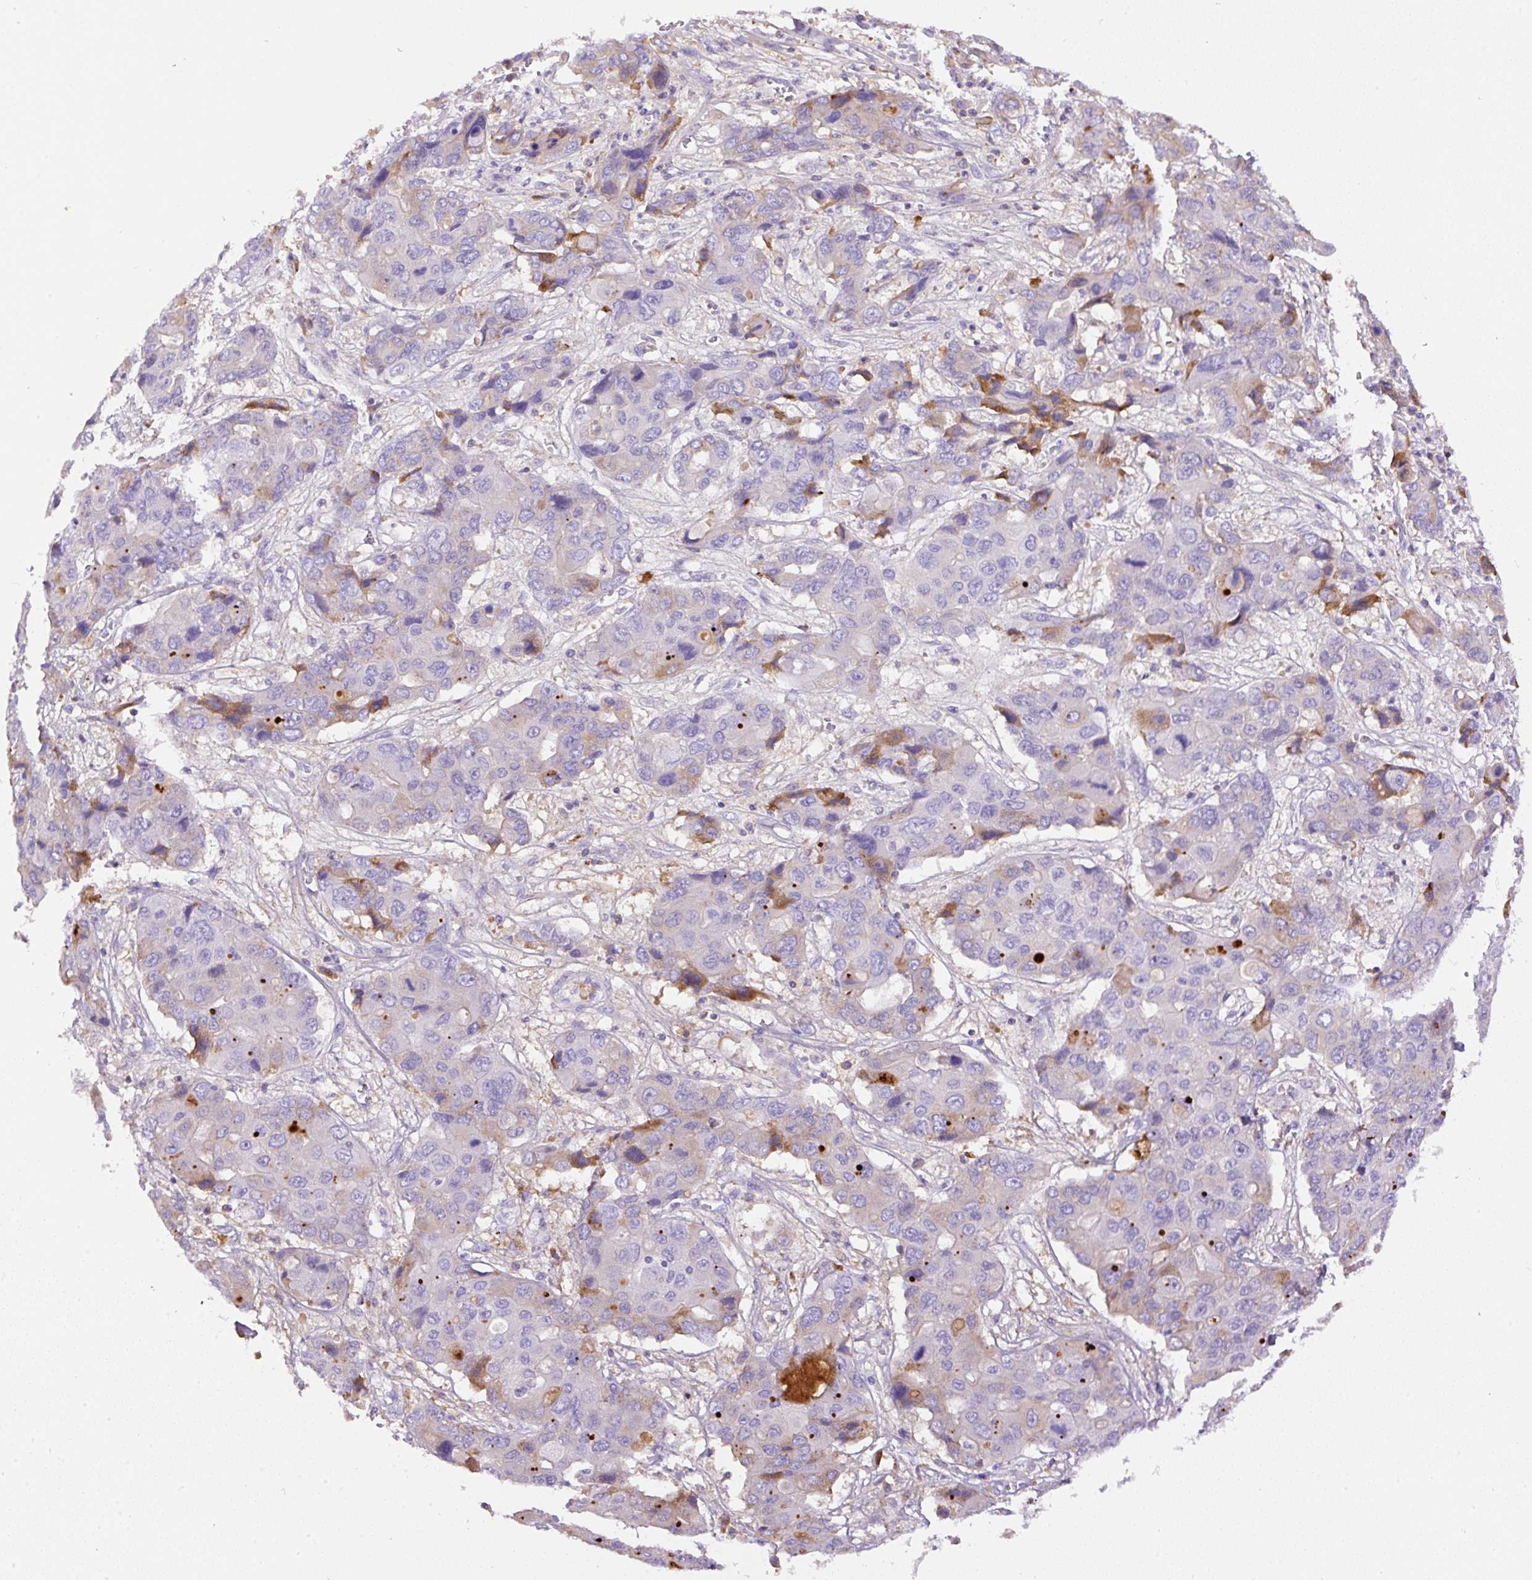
{"staining": {"intensity": "weak", "quantity": "<25%", "location": "cytoplasmic/membranous"}, "tissue": "liver cancer", "cell_type": "Tumor cells", "image_type": "cancer", "snomed": [{"axis": "morphology", "description": "Cholangiocarcinoma"}, {"axis": "topography", "description": "Liver"}], "caption": "This is an IHC image of liver cancer (cholangiocarcinoma). There is no staining in tumor cells.", "gene": "APCS", "patient": {"sex": "male", "age": 67}}